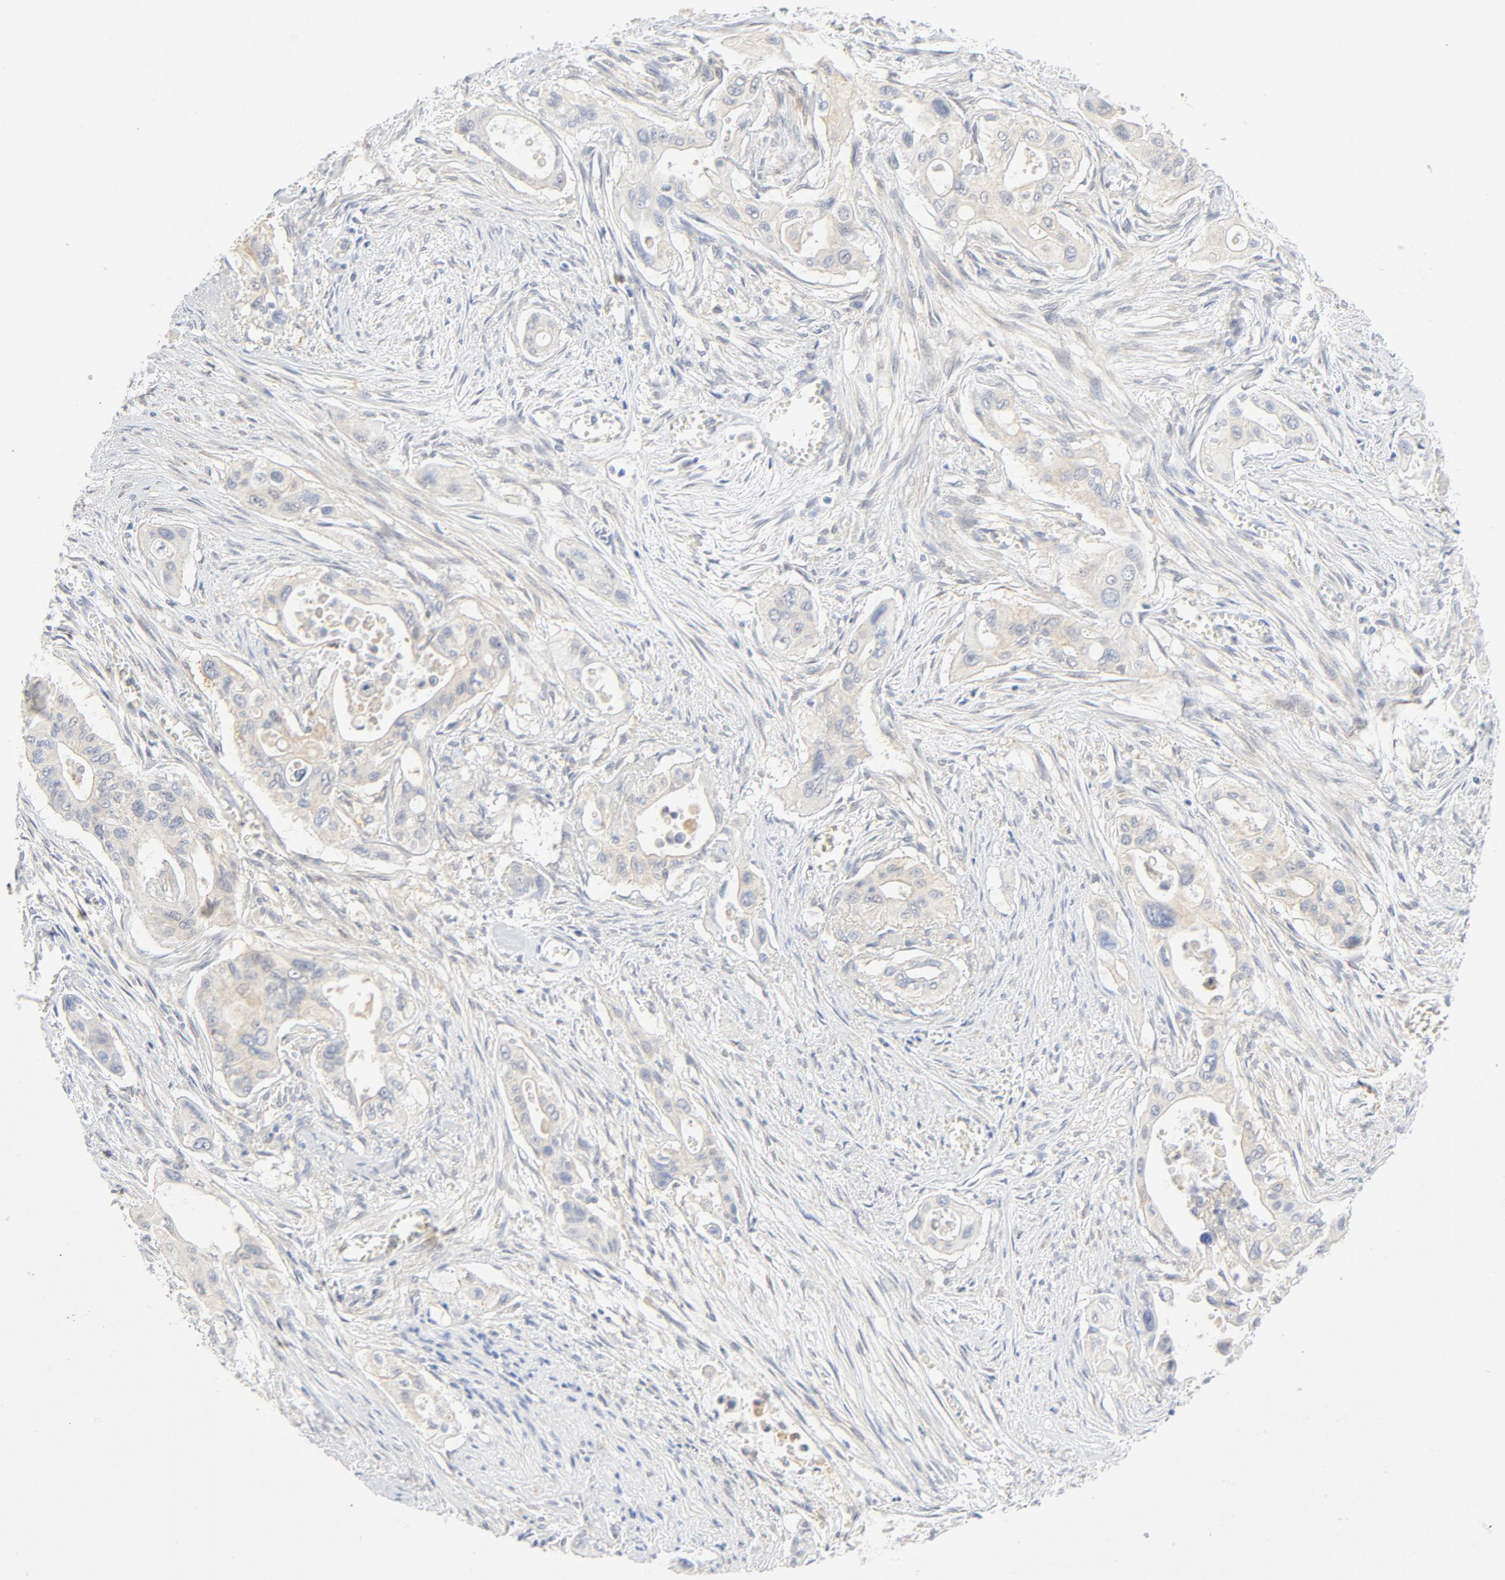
{"staining": {"intensity": "weak", "quantity": "<25%", "location": "cytoplasmic/membranous"}, "tissue": "pancreatic cancer", "cell_type": "Tumor cells", "image_type": "cancer", "snomed": [{"axis": "morphology", "description": "Adenocarcinoma, NOS"}, {"axis": "topography", "description": "Pancreas"}], "caption": "Immunohistochemistry of human pancreatic adenocarcinoma reveals no positivity in tumor cells.", "gene": "PGM1", "patient": {"sex": "male", "age": 77}}